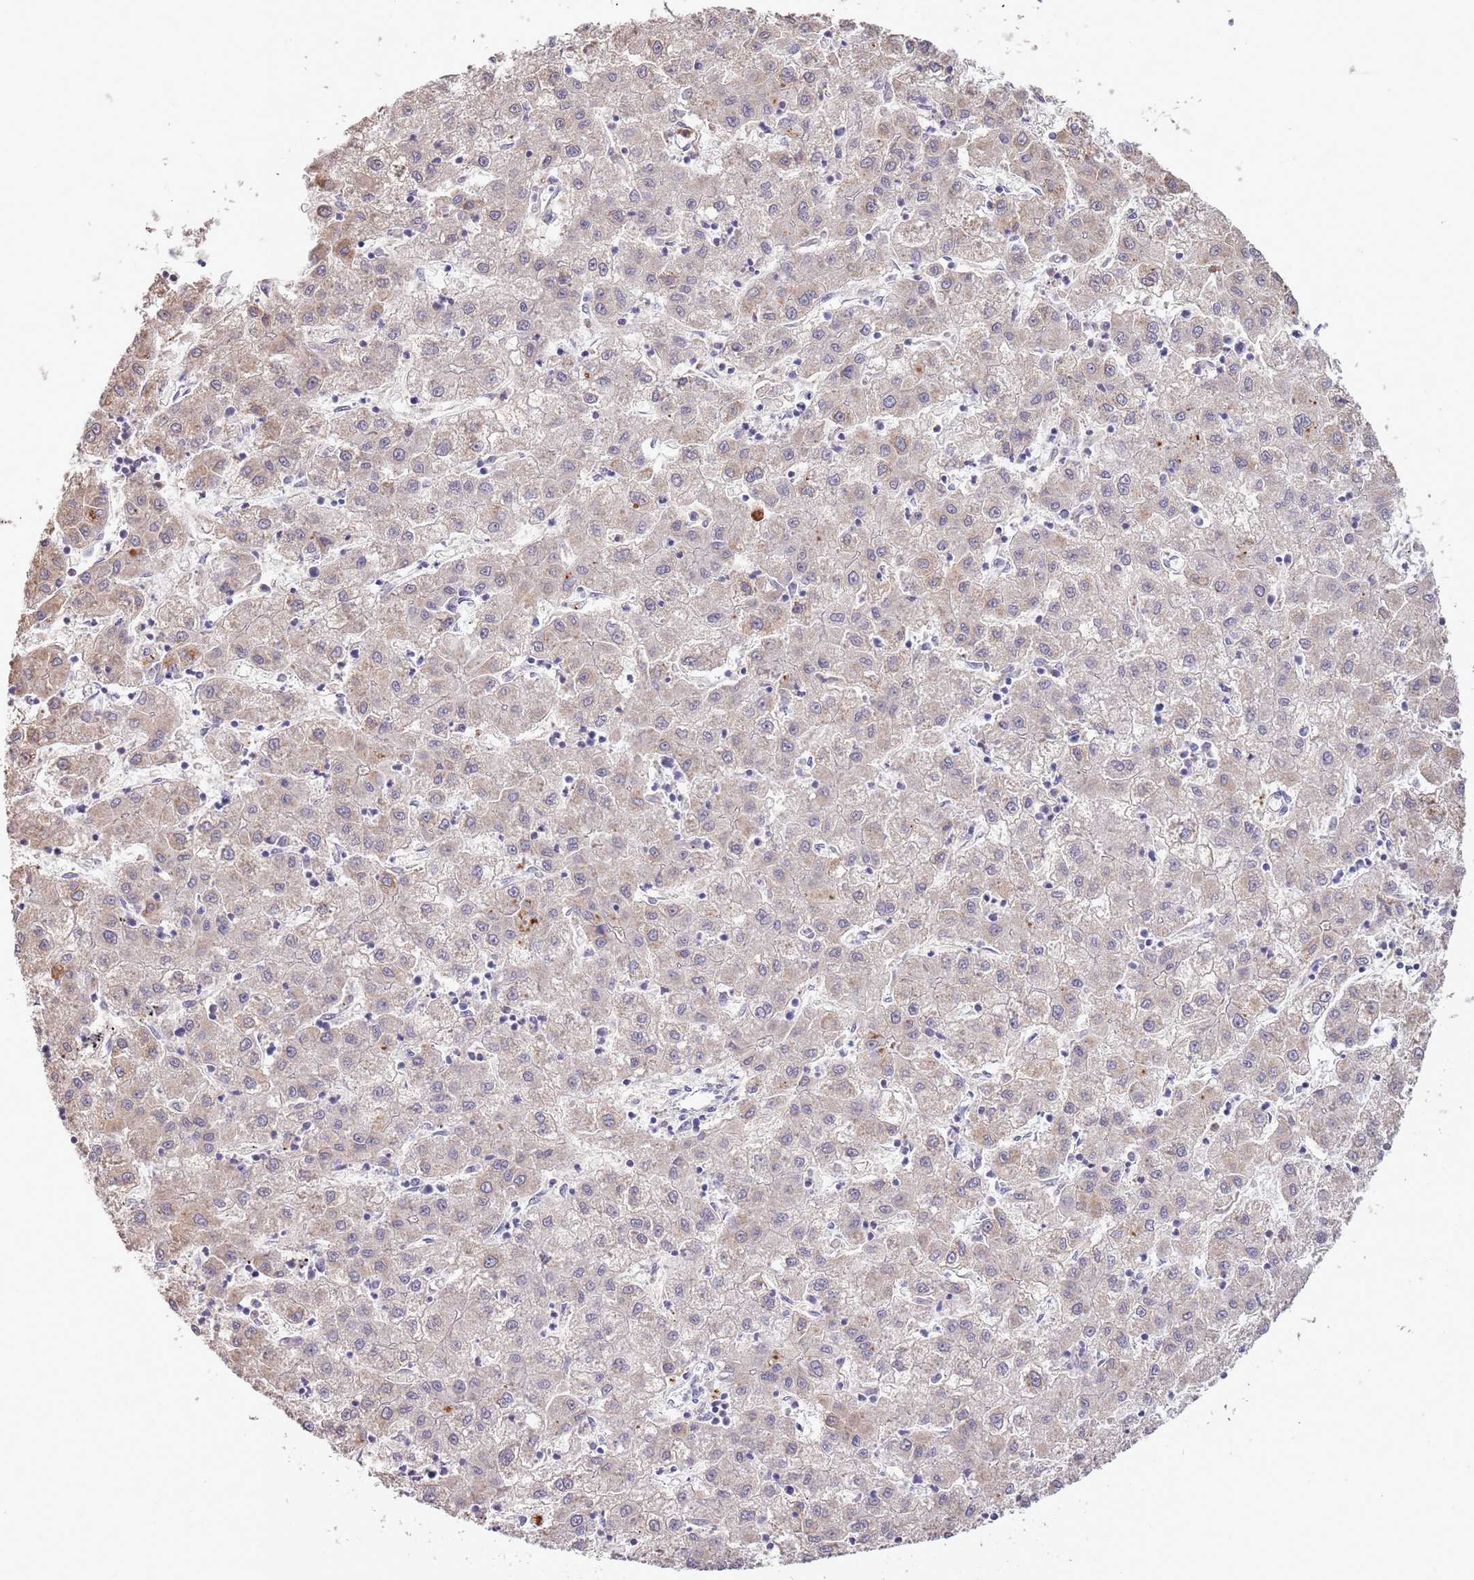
{"staining": {"intensity": "weak", "quantity": "<25%", "location": "cytoplasmic/membranous"}, "tissue": "liver cancer", "cell_type": "Tumor cells", "image_type": "cancer", "snomed": [{"axis": "morphology", "description": "Carcinoma, Hepatocellular, NOS"}, {"axis": "topography", "description": "Liver"}], "caption": "Immunohistochemistry (IHC) micrograph of neoplastic tissue: human liver hepatocellular carcinoma stained with DAB (3,3'-diaminobenzidine) displays no significant protein expression in tumor cells. (DAB (3,3'-diaminobenzidine) IHC, high magnification).", "gene": "P2RY13", "patient": {"sex": "male", "age": 72}}